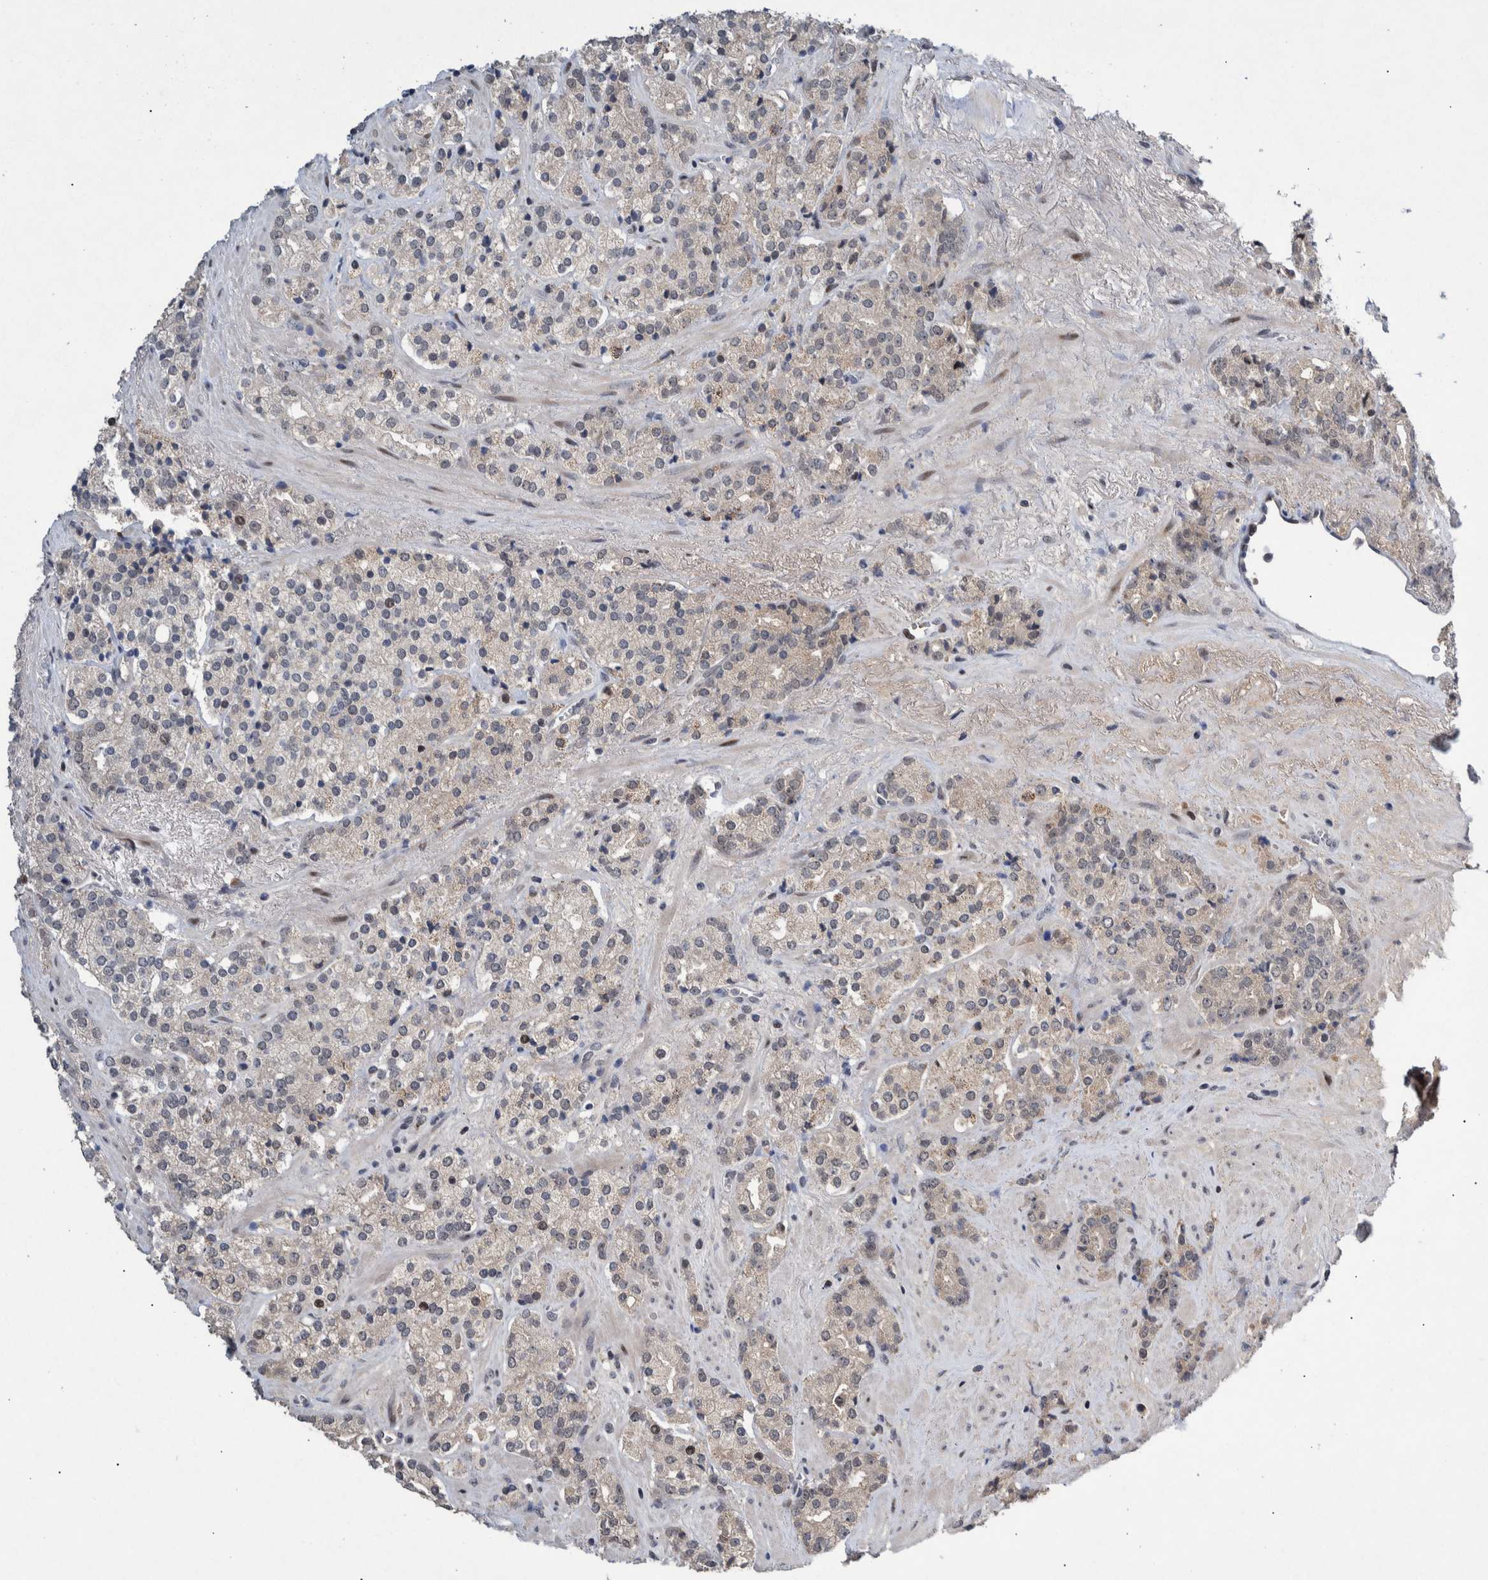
{"staining": {"intensity": "weak", "quantity": "<25%", "location": "cytoplasmic/membranous"}, "tissue": "prostate cancer", "cell_type": "Tumor cells", "image_type": "cancer", "snomed": [{"axis": "morphology", "description": "Adenocarcinoma, High grade"}, {"axis": "topography", "description": "Prostate"}], "caption": "This is an IHC histopathology image of human prostate cancer. There is no expression in tumor cells.", "gene": "ESRP1", "patient": {"sex": "male", "age": 71}}